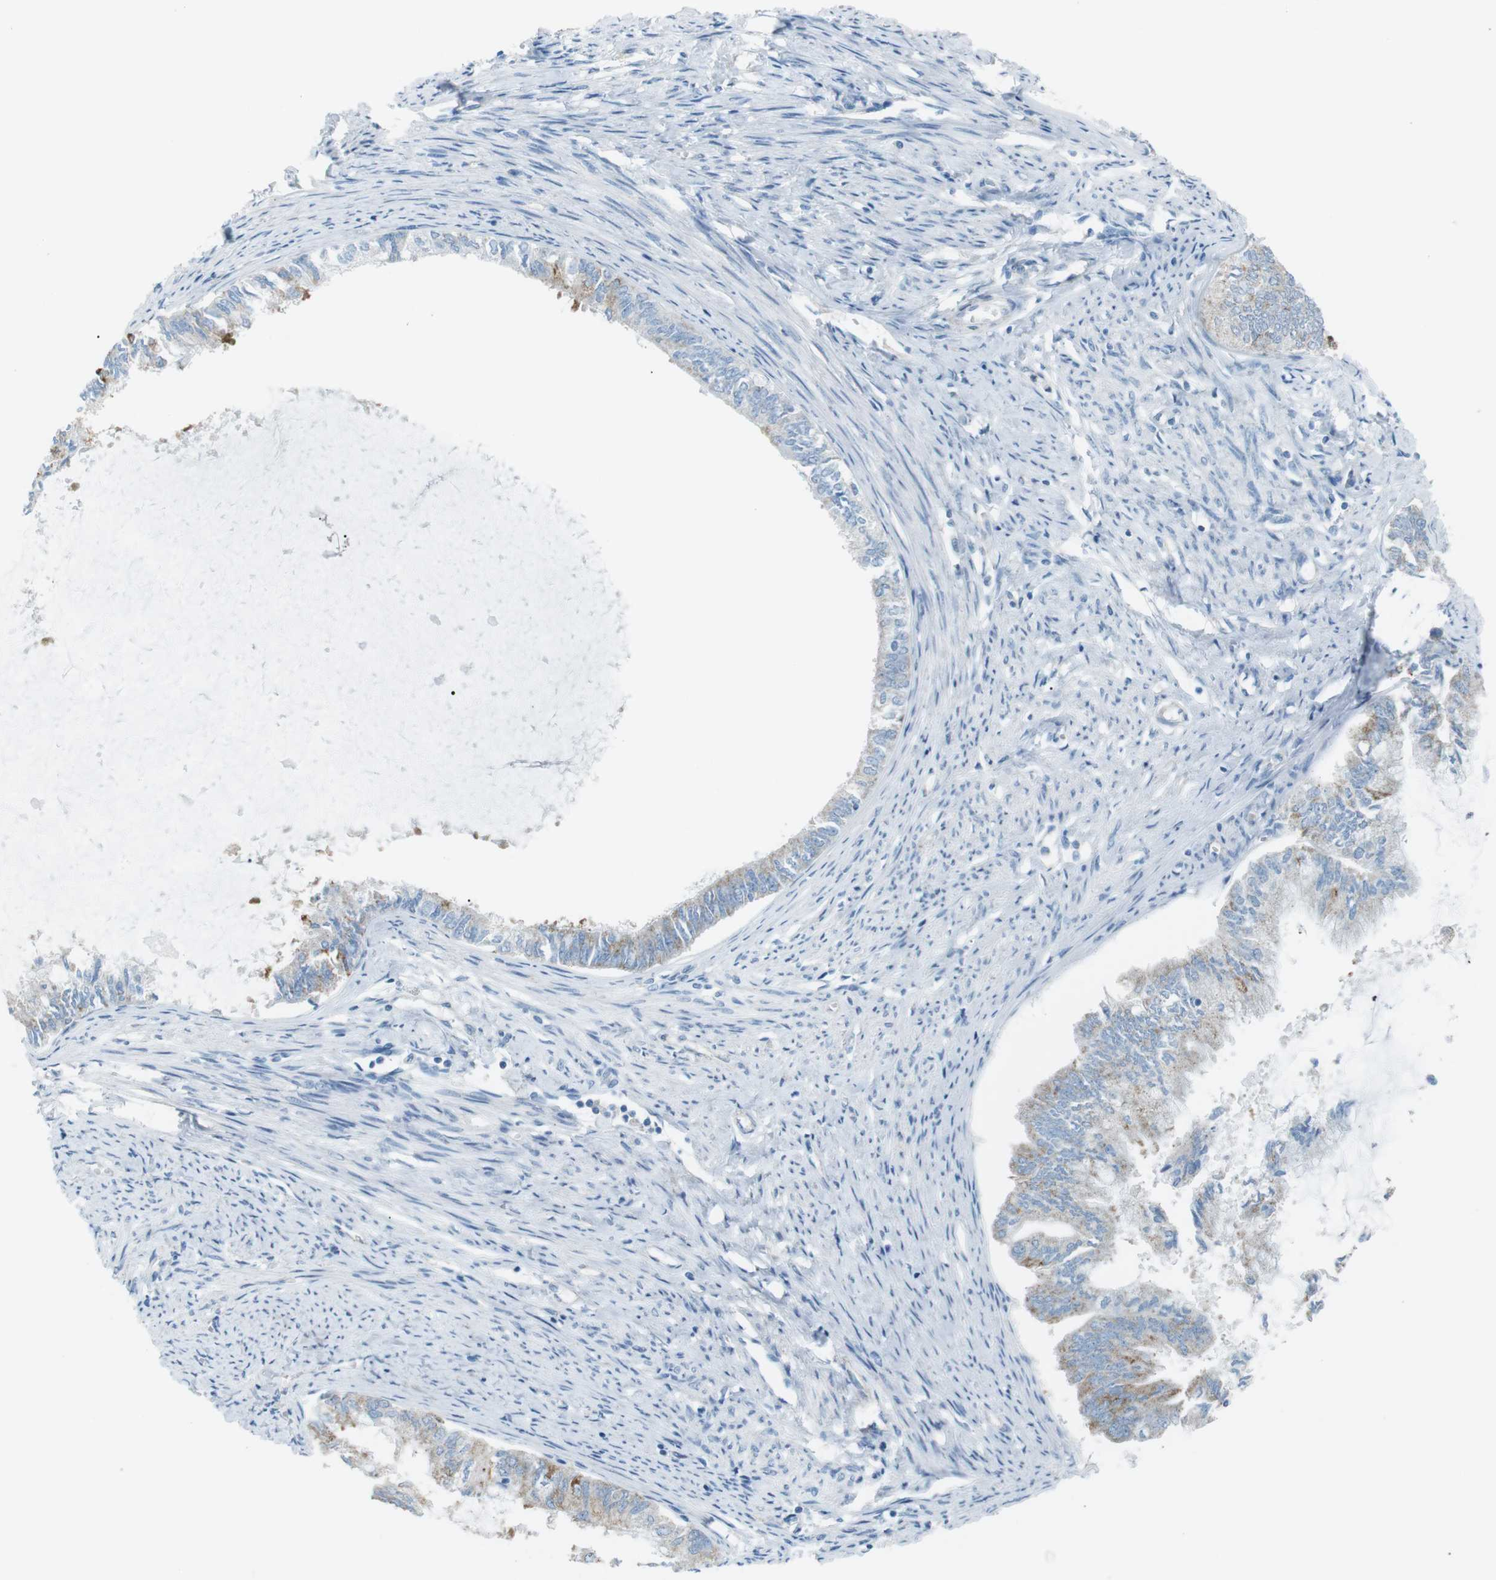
{"staining": {"intensity": "weak", "quantity": "<25%", "location": "cytoplasmic/membranous"}, "tissue": "endometrial cancer", "cell_type": "Tumor cells", "image_type": "cancer", "snomed": [{"axis": "morphology", "description": "Adenocarcinoma, NOS"}, {"axis": "topography", "description": "Endometrium"}], "caption": "IHC of human adenocarcinoma (endometrial) displays no expression in tumor cells.", "gene": "VAMP1", "patient": {"sex": "female", "age": 86}}